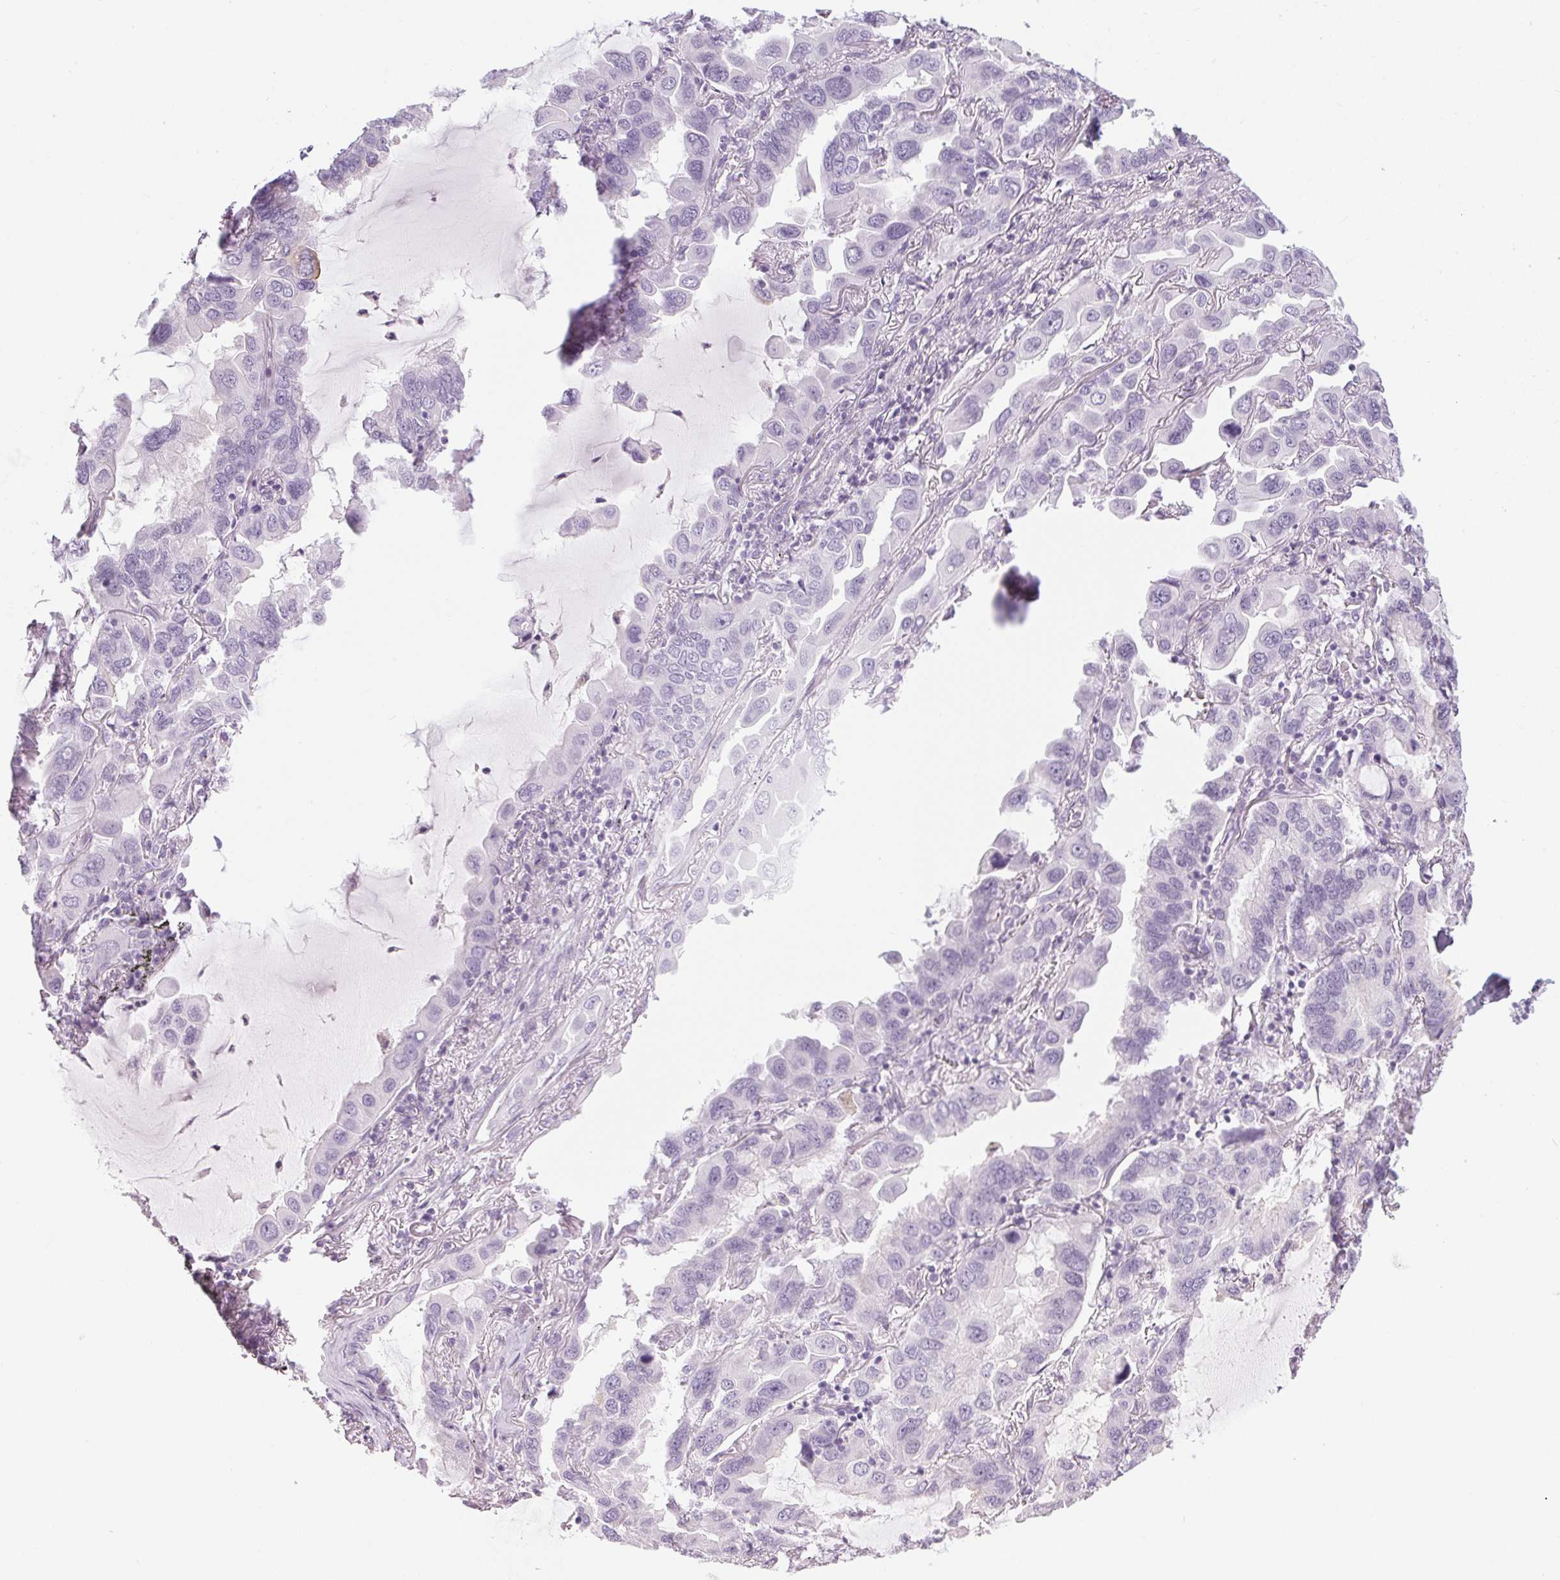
{"staining": {"intensity": "negative", "quantity": "none", "location": "none"}, "tissue": "lung cancer", "cell_type": "Tumor cells", "image_type": "cancer", "snomed": [{"axis": "morphology", "description": "Adenocarcinoma, NOS"}, {"axis": "topography", "description": "Lung"}], "caption": "Immunohistochemistry histopathology image of neoplastic tissue: lung cancer (adenocarcinoma) stained with DAB (3,3'-diaminobenzidine) exhibits no significant protein staining in tumor cells.", "gene": "LRP2", "patient": {"sex": "male", "age": 64}}